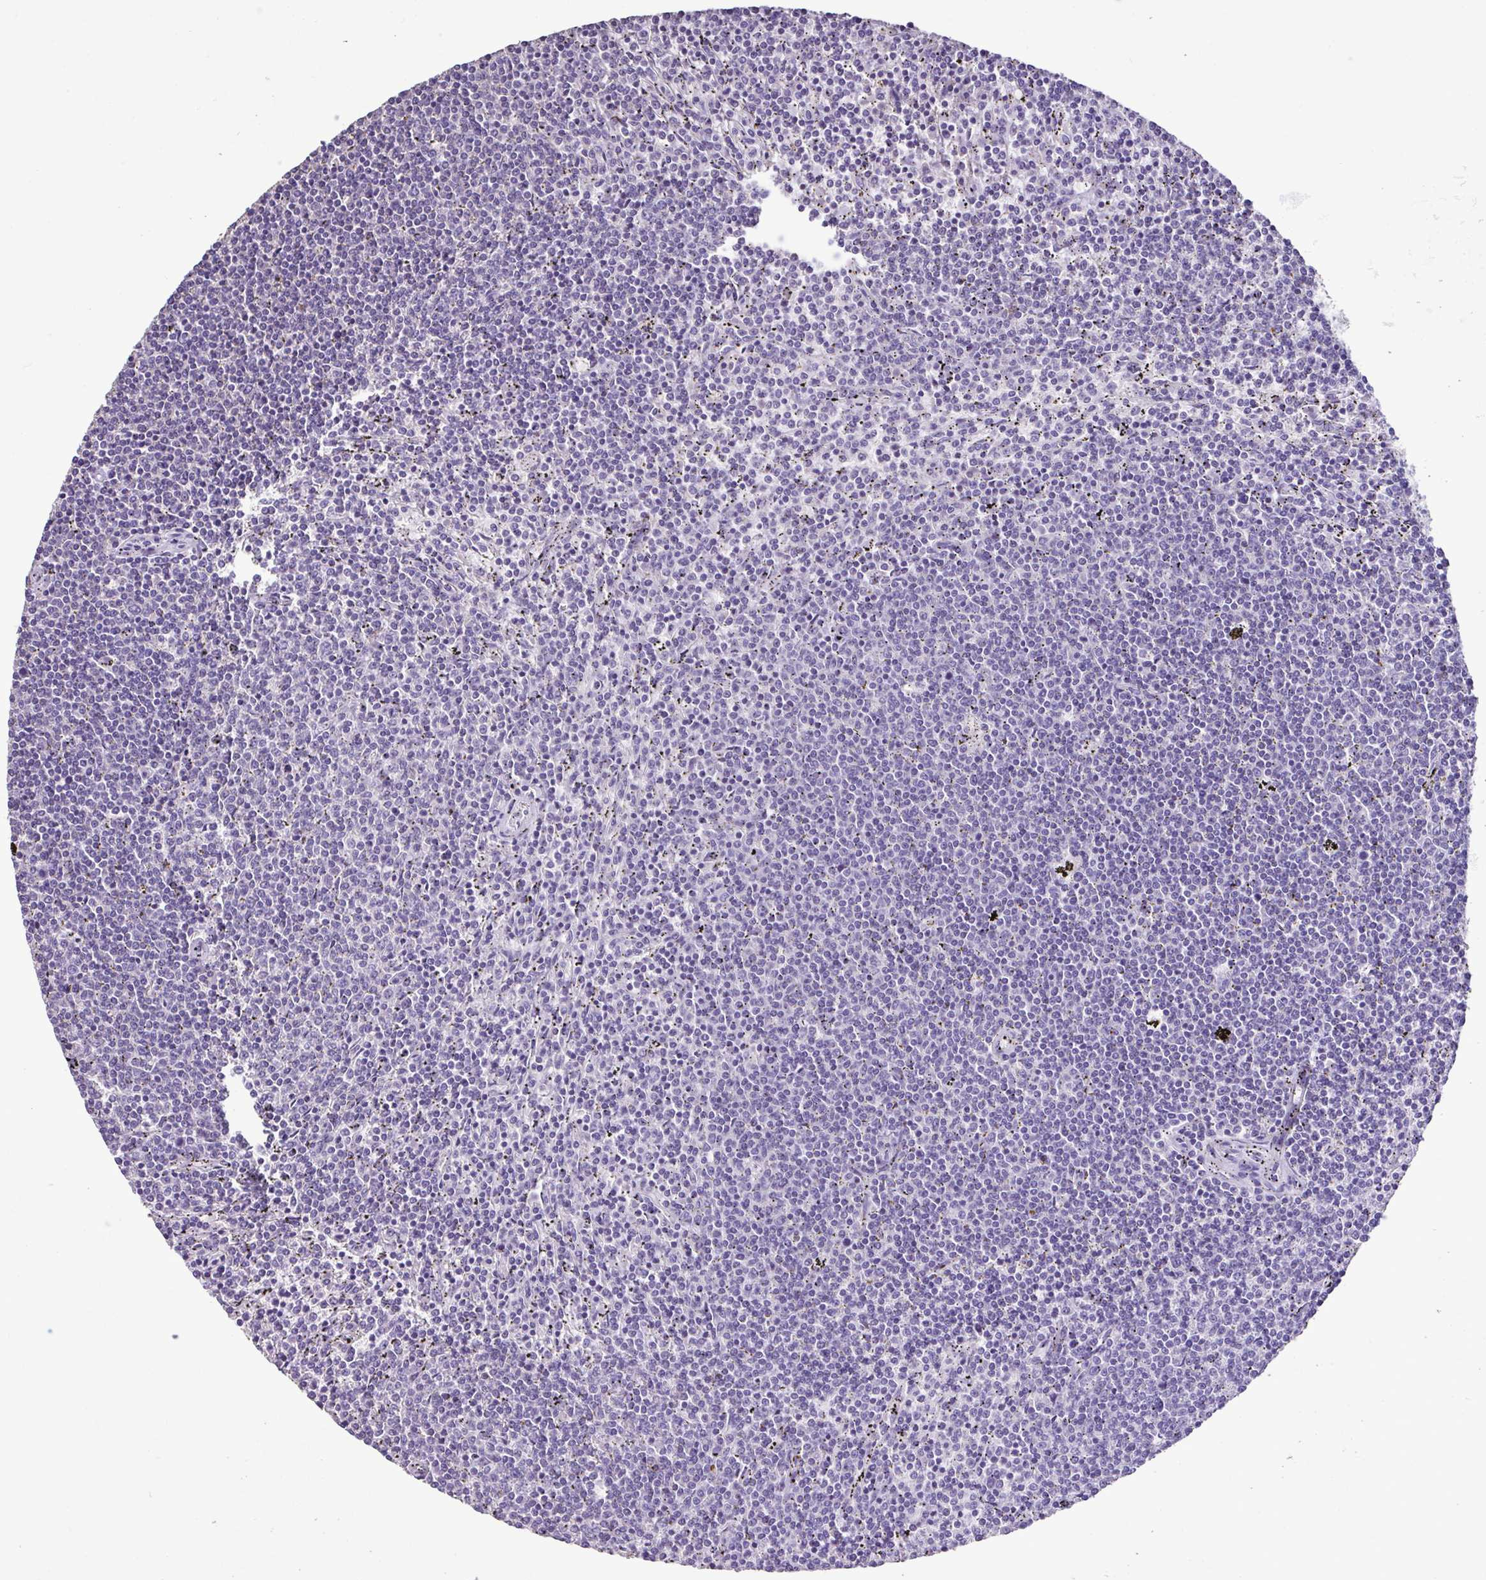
{"staining": {"intensity": "negative", "quantity": "none", "location": "none"}, "tissue": "lymphoma", "cell_type": "Tumor cells", "image_type": "cancer", "snomed": [{"axis": "morphology", "description": "Malignant lymphoma, non-Hodgkin's type, Low grade"}, {"axis": "topography", "description": "Spleen"}], "caption": "IHC of human low-grade malignant lymphoma, non-Hodgkin's type demonstrates no expression in tumor cells. (DAB (3,3'-diaminobenzidine) immunohistochemistry (IHC) visualized using brightfield microscopy, high magnification).", "gene": "PLA2G4E", "patient": {"sex": "female", "age": 50}}